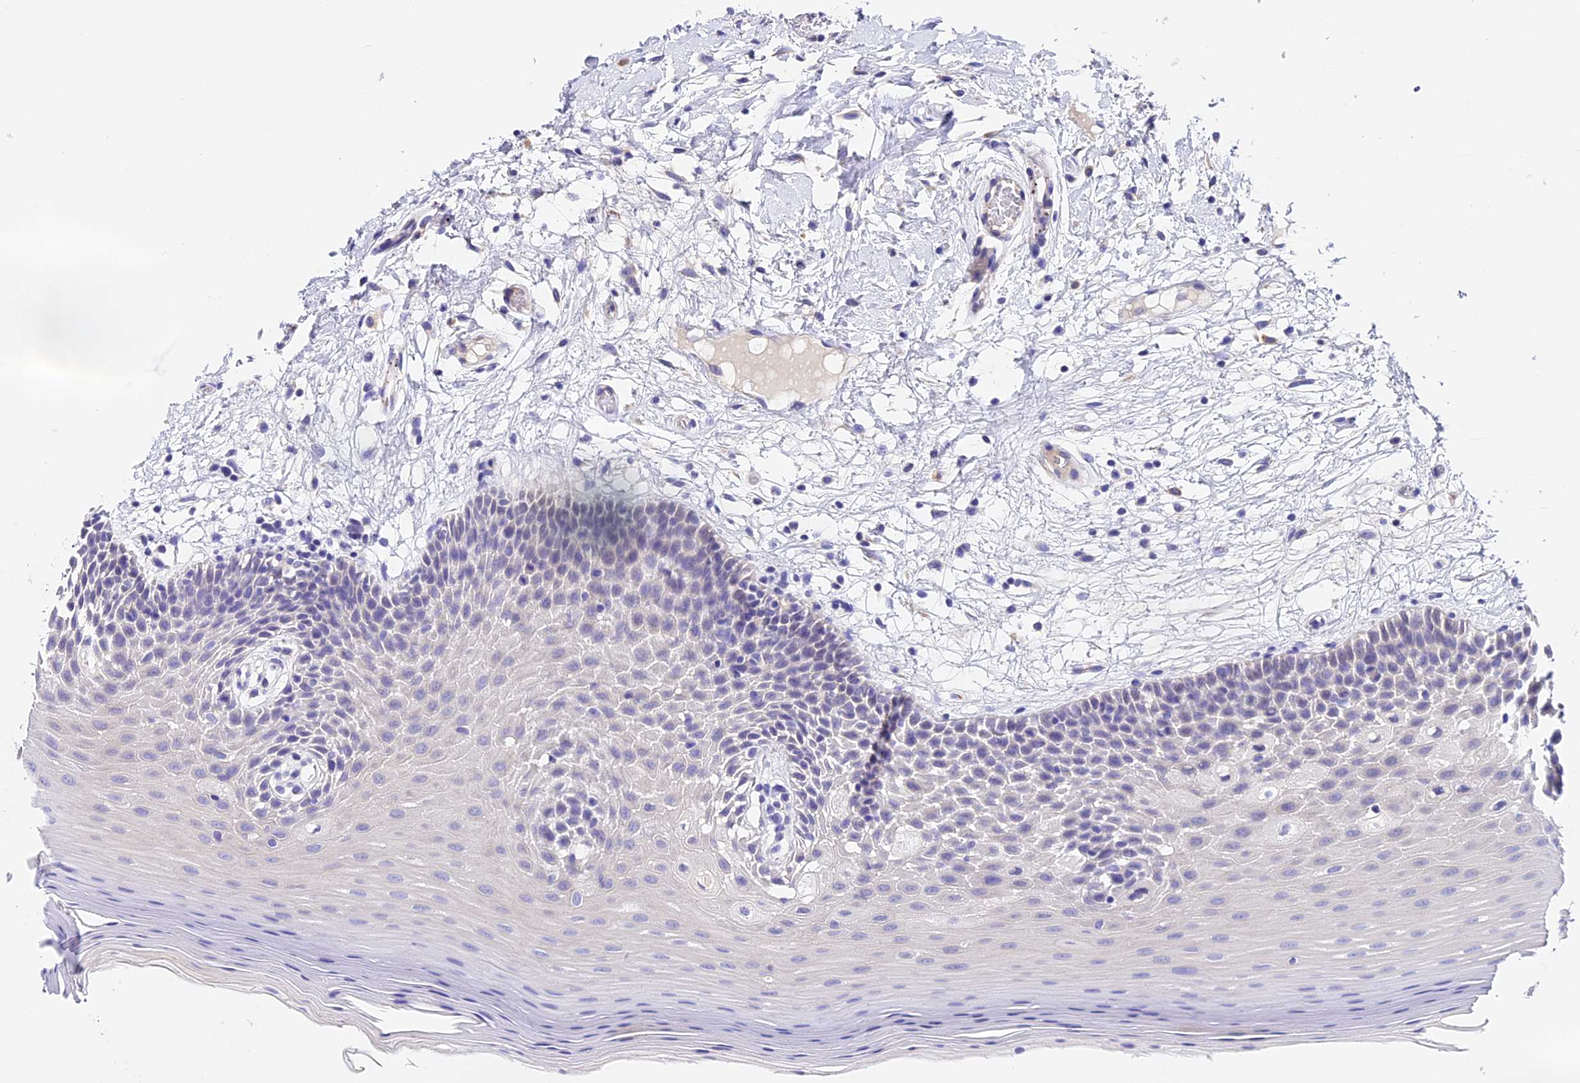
{"staining": {"intensity": "negative", "quantity": "none", "location": "none"}, "tissue": "oral mucosa", "cell_type": "Squamous epithelial cells", "image_type": "normal", "snomed": [{"axis": "morphology", "description": "Normal tissue, NOS"}, {"axis": "topography", "description": "Oral tissue"}, {"axis": "topography", "description": "Tounge, NOS"}], "caption": "IHC photomicrograph of unremarkable human oral mucosa stained for a protein (brown), which shows no staining in squamous epithelial cells.", "gene": "LYPD6", "patient": {"sex": "male", "age": 47}}